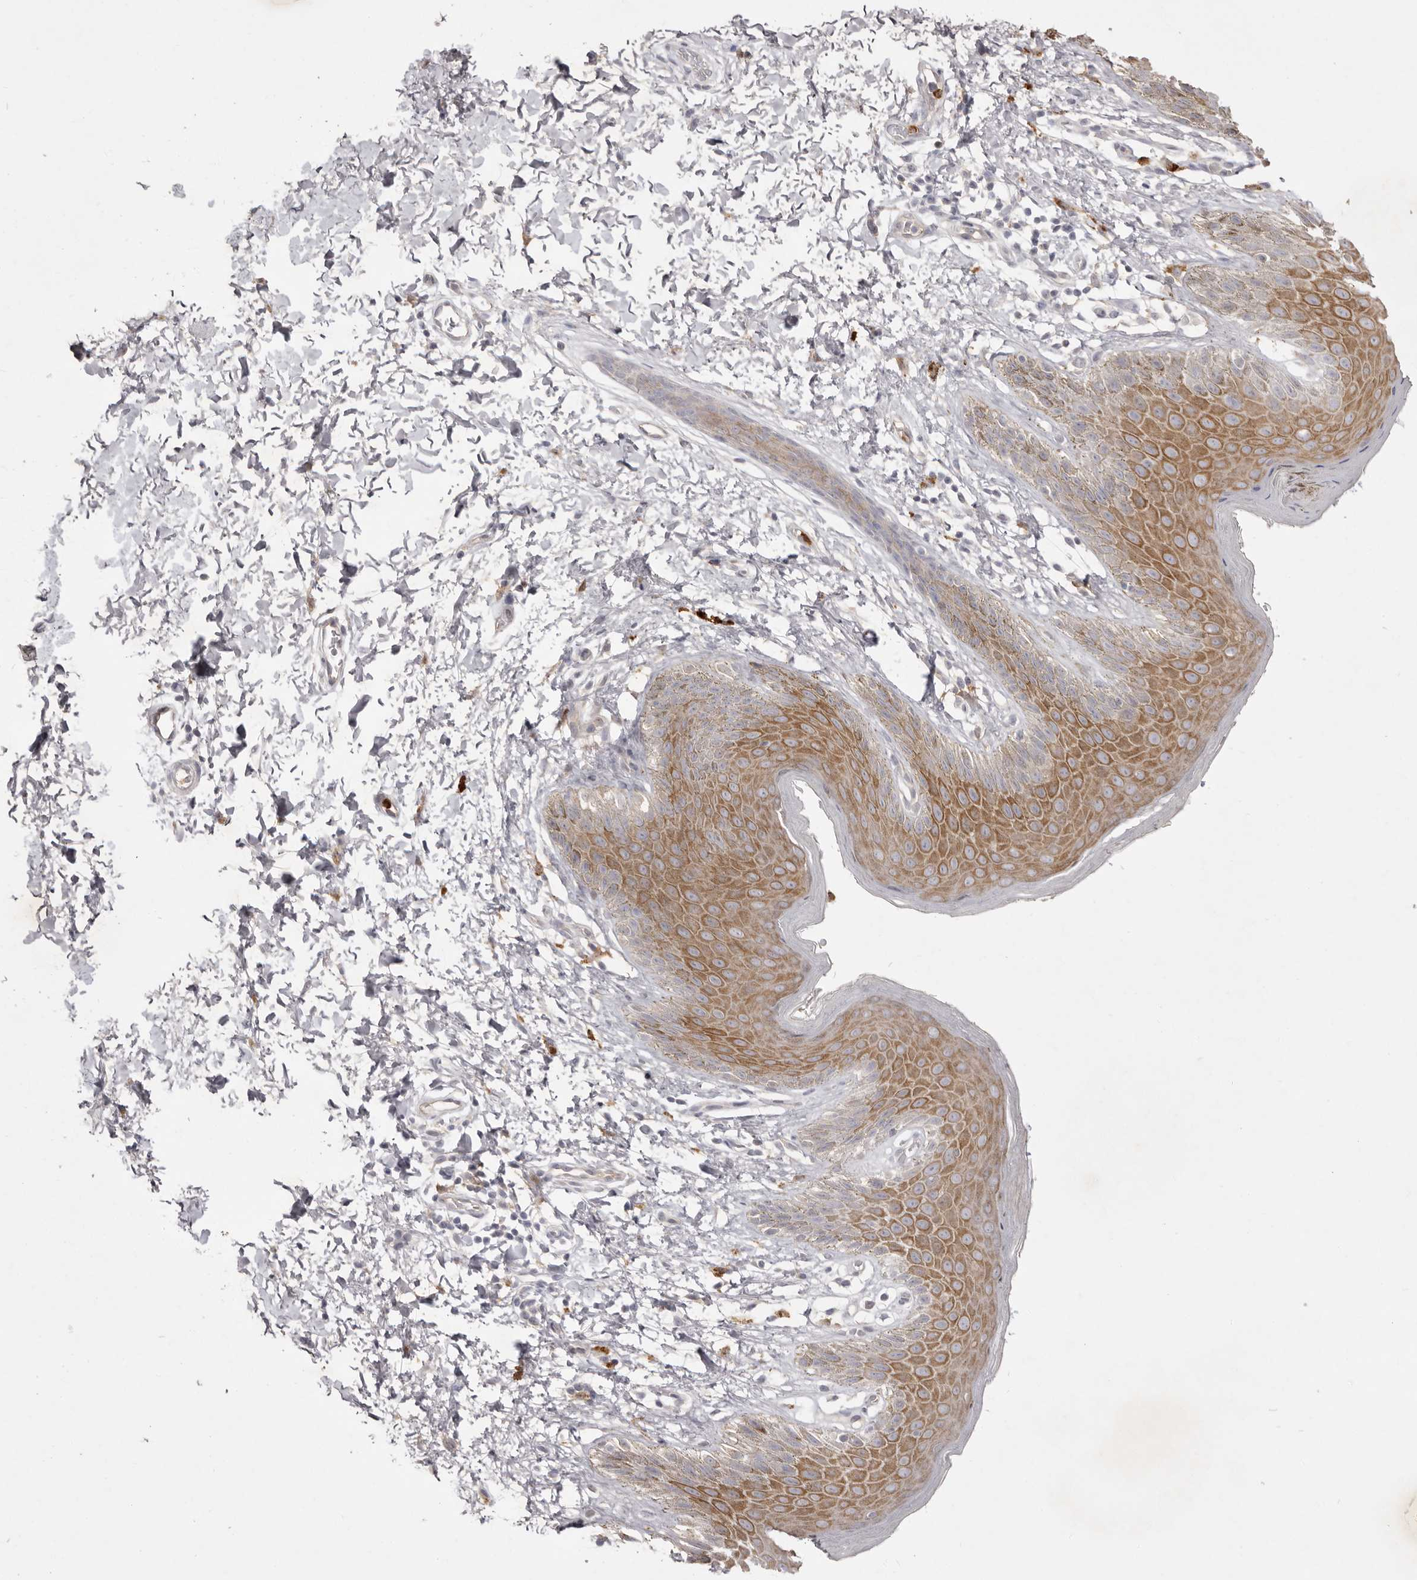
{"staining": {"intensity": "moderate", "quantity": "25%-75%", "location": "cytoplasmic/membranous"}, "tissue": "skin", "cell_type": "Epidermal cells", "image_type": "normal", "snomed": [{"axis": "morphology", "description": "Normal tissue, NOS"}, {"axis": "topography", "description": "Anal"}, {"axis": "topography", "description": "Peripheral nerve tissue"}], "caption": "Immunohistochemistry histopathology image of normal skin: human skin stained using immunohistochemistry (IHC) exhibits medium levels of moderate protein expression localized specifically in the cytoplasmic/membranous of epidermal cells, appearing as a cytoplasmic/membranous brown color.", "gene": "GPR84", "patient": {"sex": "male", "age": 44}}